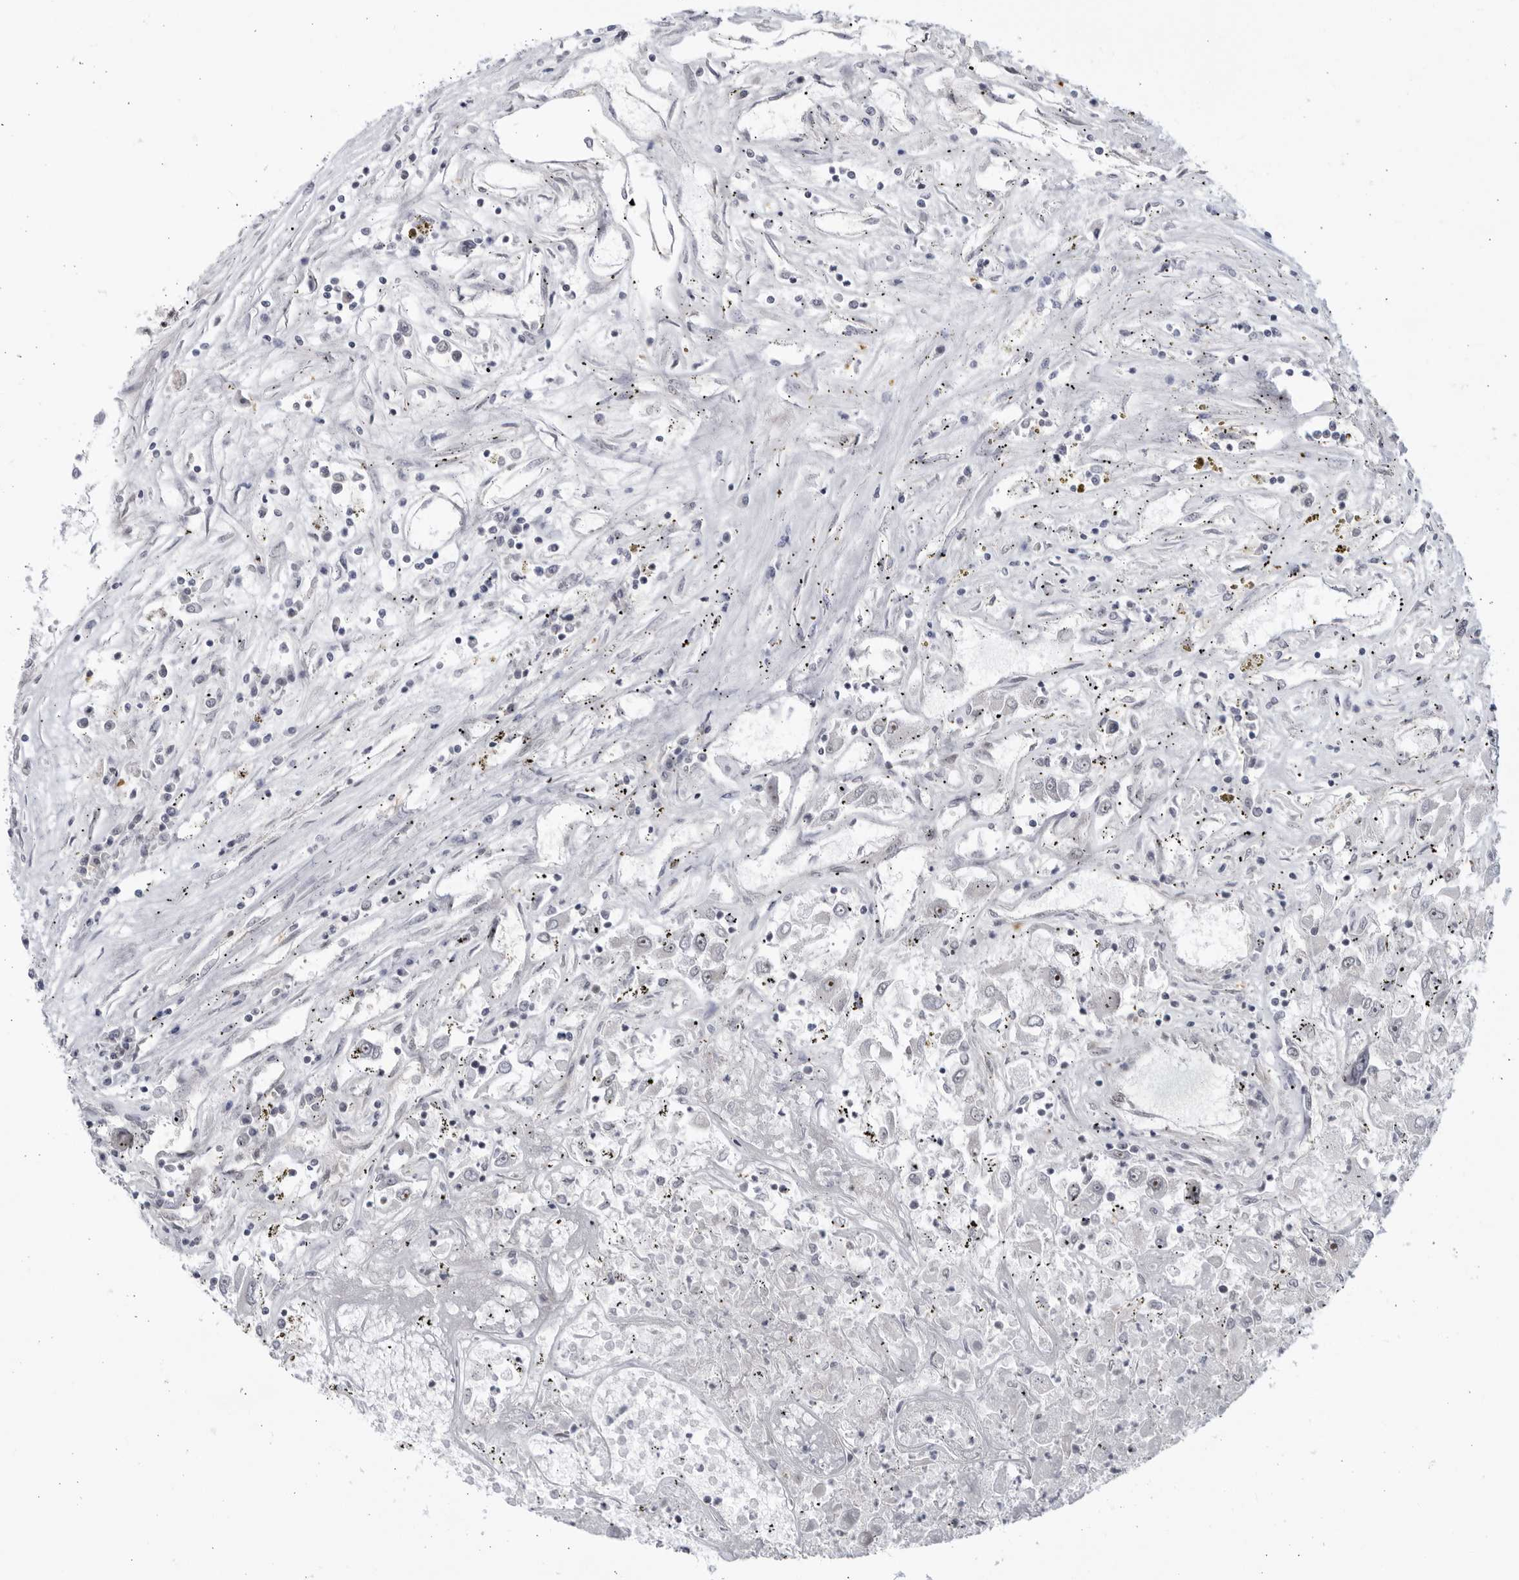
{"staining": {"intensity": "moderate", "quantity": "<25%", "location": "nuclear"}, "tissue": "renal cancer", "cell_type": "Tumor cells", "image_type": "cancer", "snomed": [{"axis": "morphology", "description": "Adenocarcinoma, NOS"}, {"axis": "topography", "description": "Kidney"}], "caption": "Immunohistochemistry of human adenocarcinoma (renal) reveals low levels of moderate nuclear expression in approximately <25% of tumor cells.", "gene": "ITGB3BP", "patient": {"sex": "female", "age": 52}}